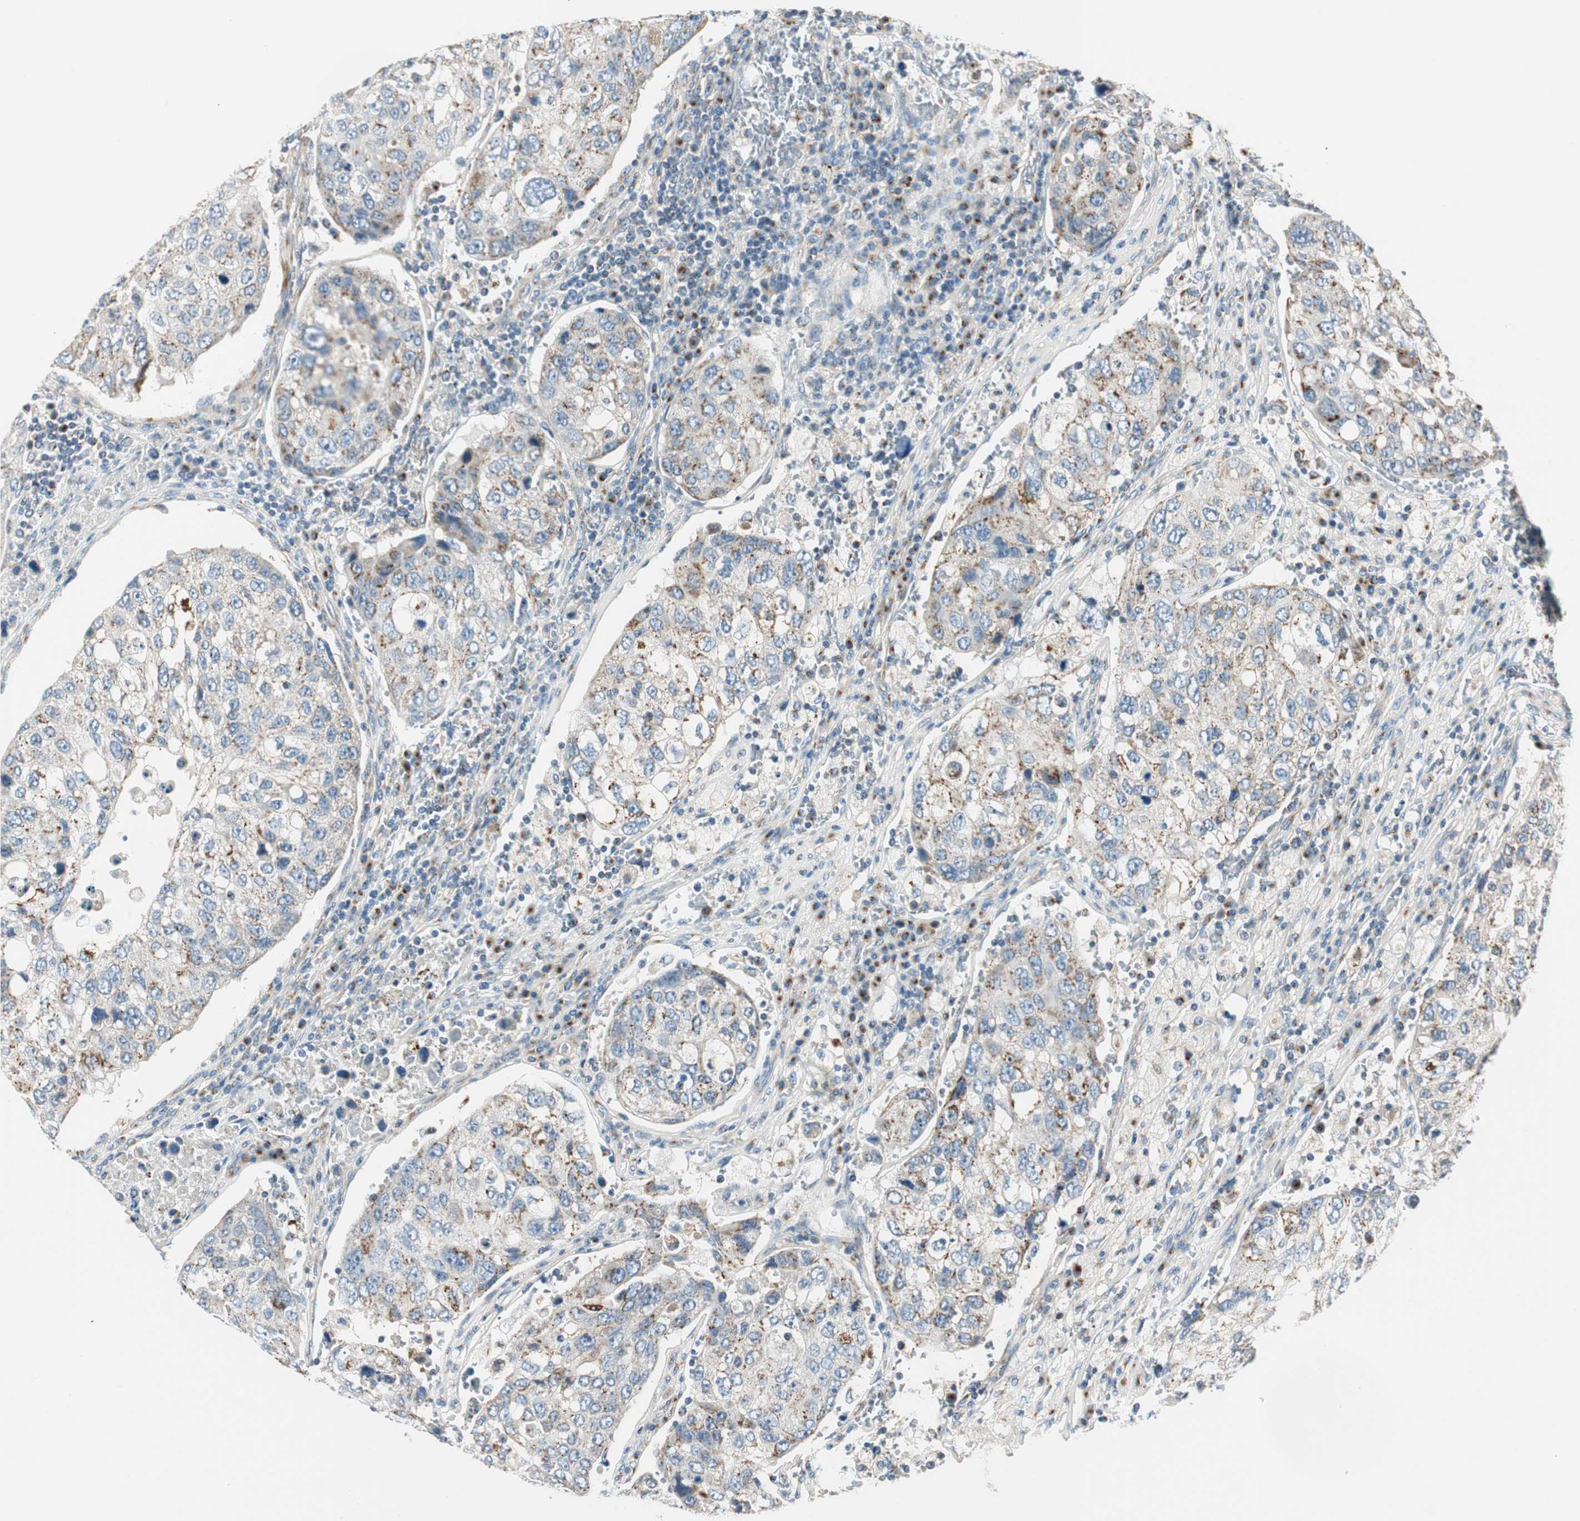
{"staining": {"intensity": "moderate", "quantity": "25%-75%", "location": "cytoplasmic/membranous"}, "tissue": "urothelial cancer", "cell_type": "Tumor cells", "image_type": "cancer", "snomed": [{"axis": "morphology", "description": "Urothelial carcinoma, High grade"}, {"axis": "topography", "description": "Lymph node"}, {"axis": "topography", "description": "Urinary bladder"}], "caption": "A medium amount of moderate cytoplasmic/membranous staining is seen in about 25%-75% of tumor cells in urothelial carcinoma (high-grade) tissue.", "gene": "TMF1", "patient": {"sex": "male", "age": 51}}